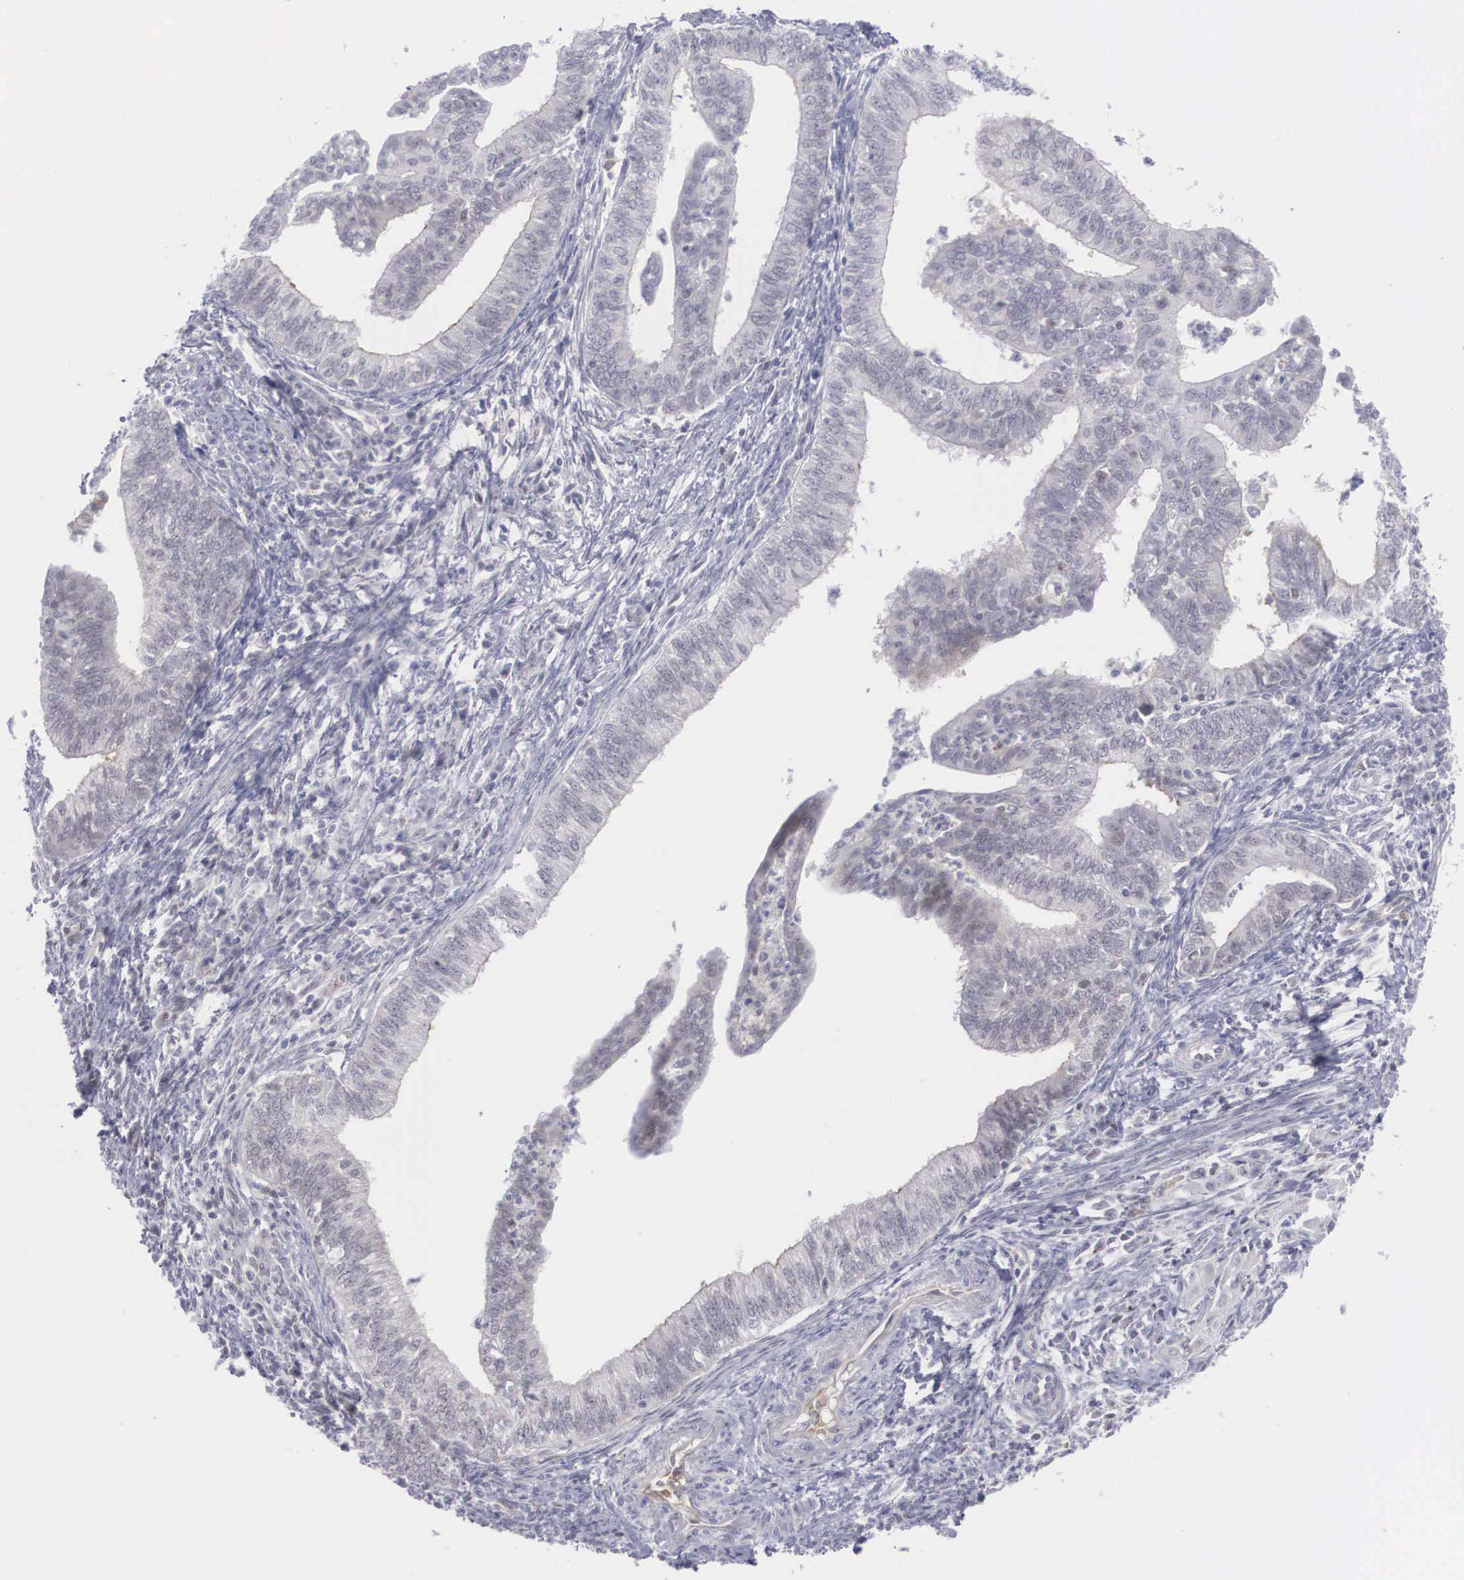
{"staining": {"intensity": "weak", "quantity": "<25%", "location": "cytoplasmic/membranous,nuclear"}, "tissue": "endometrial cancer", "cell_type": "Tumor cells", "image_type": "cancer", "snomed": [{"axis": "morphology", "description": "Adenocarcinoma, NOS"}, {"axis": "topography", "description": "Endometrium"}], "caption": "IHC photomicrograph of neoplastic tissue: human endometrial cancer (adenocarcinoma) stained with DAB (3,3'-diaminobenzidine) reveals no significant protein staining in tumor cells.", "gene": "RBPJ", "patient": {"sex": "female", "age": 66}}